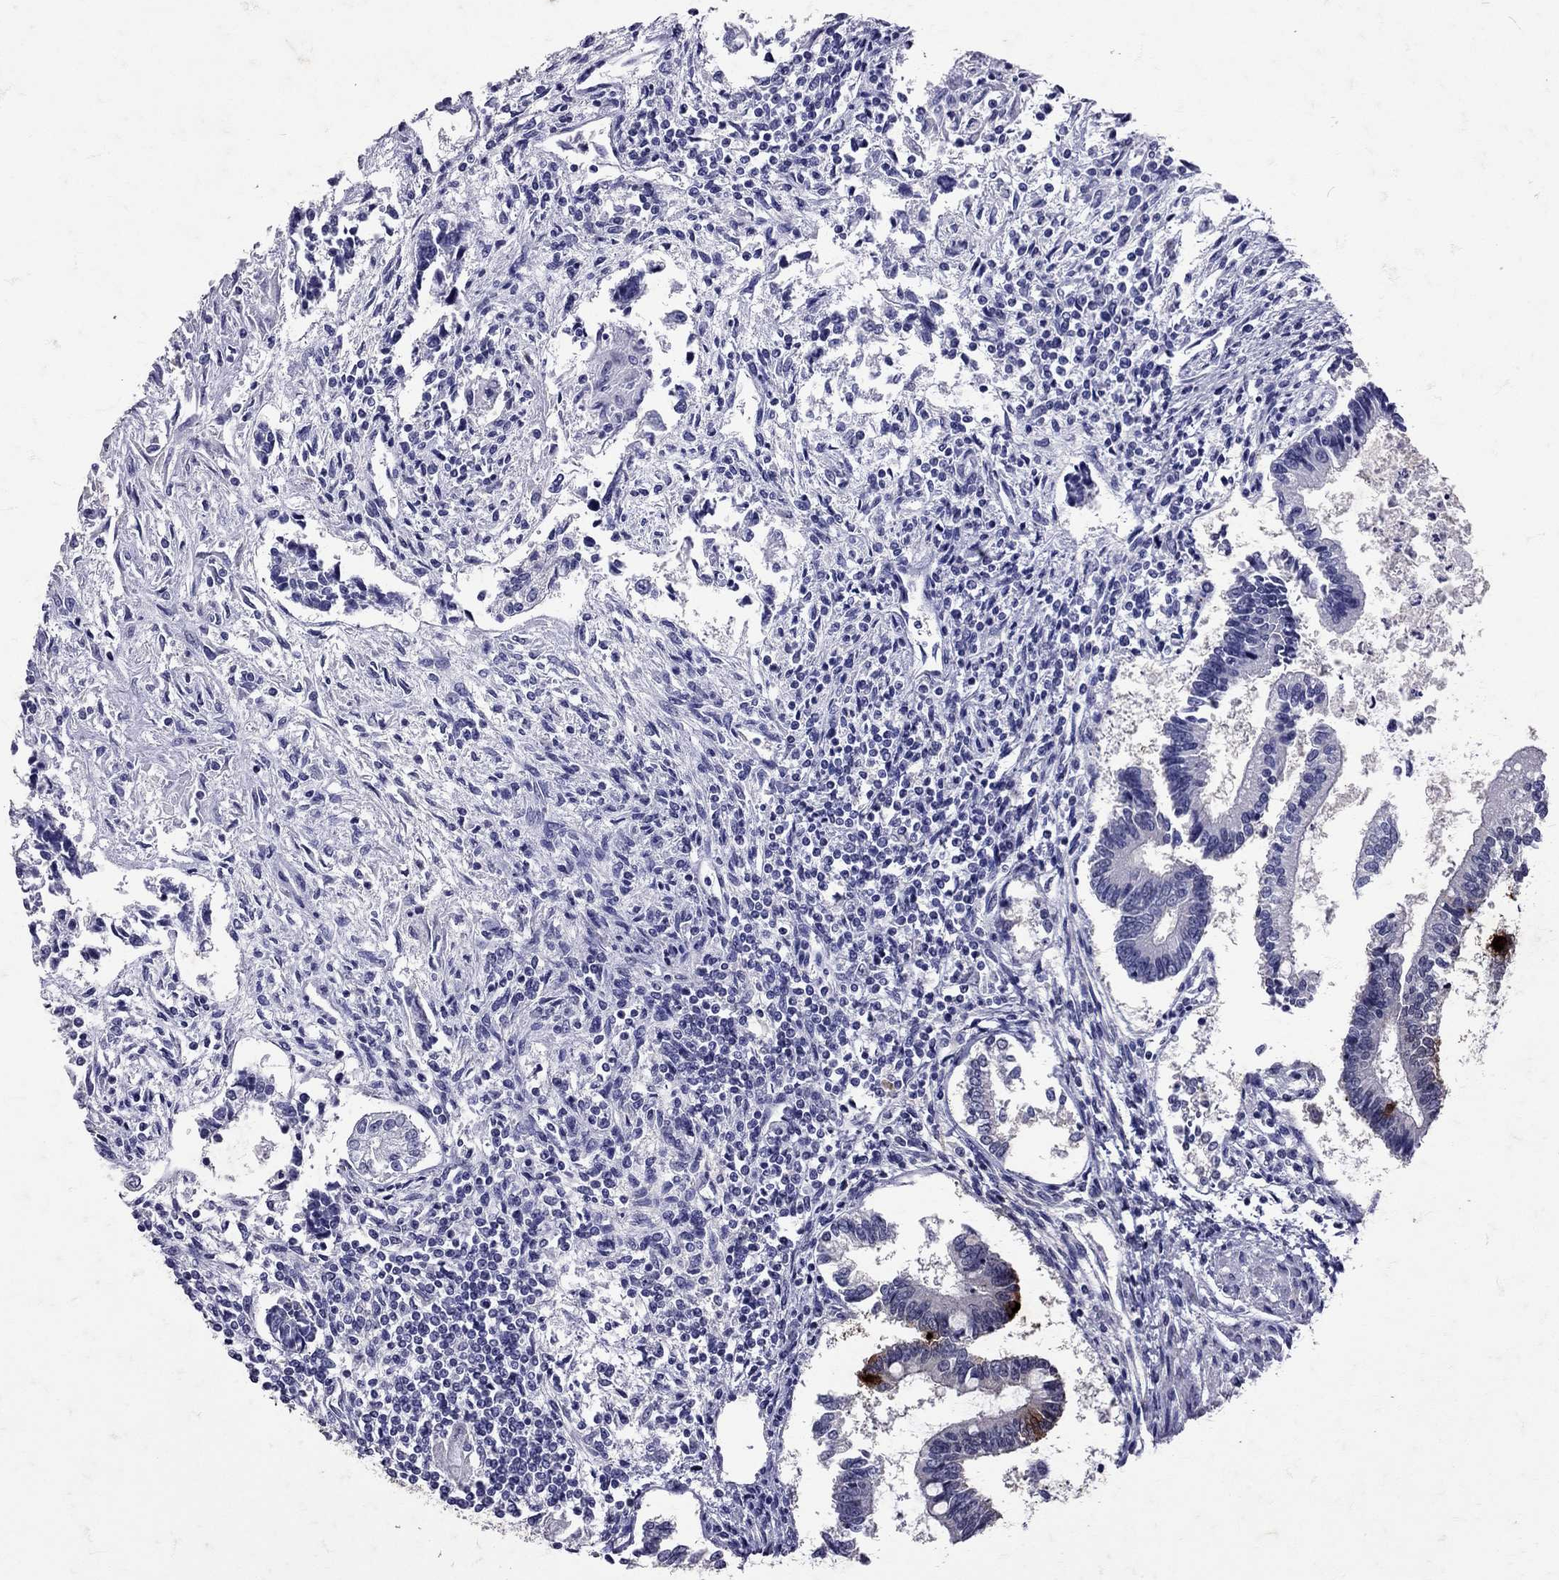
{"staining": {"intensity": "negative", "quantity": "none", "location": "none"}, "tissue": "testis cancer", "cell_type": "Tumor cells", "image_type": "cancer", "snomed": [{"axis": "morphology", "description": "Carcinoma, Embryonal, NOS"}, {"axis": "topography", "description": "Testis"}], "caption": "The photomicrograph displays no staining of tumor cells in testis cancer.", "gene": "SST", "patient": {"sex": "male", "age": 37}}